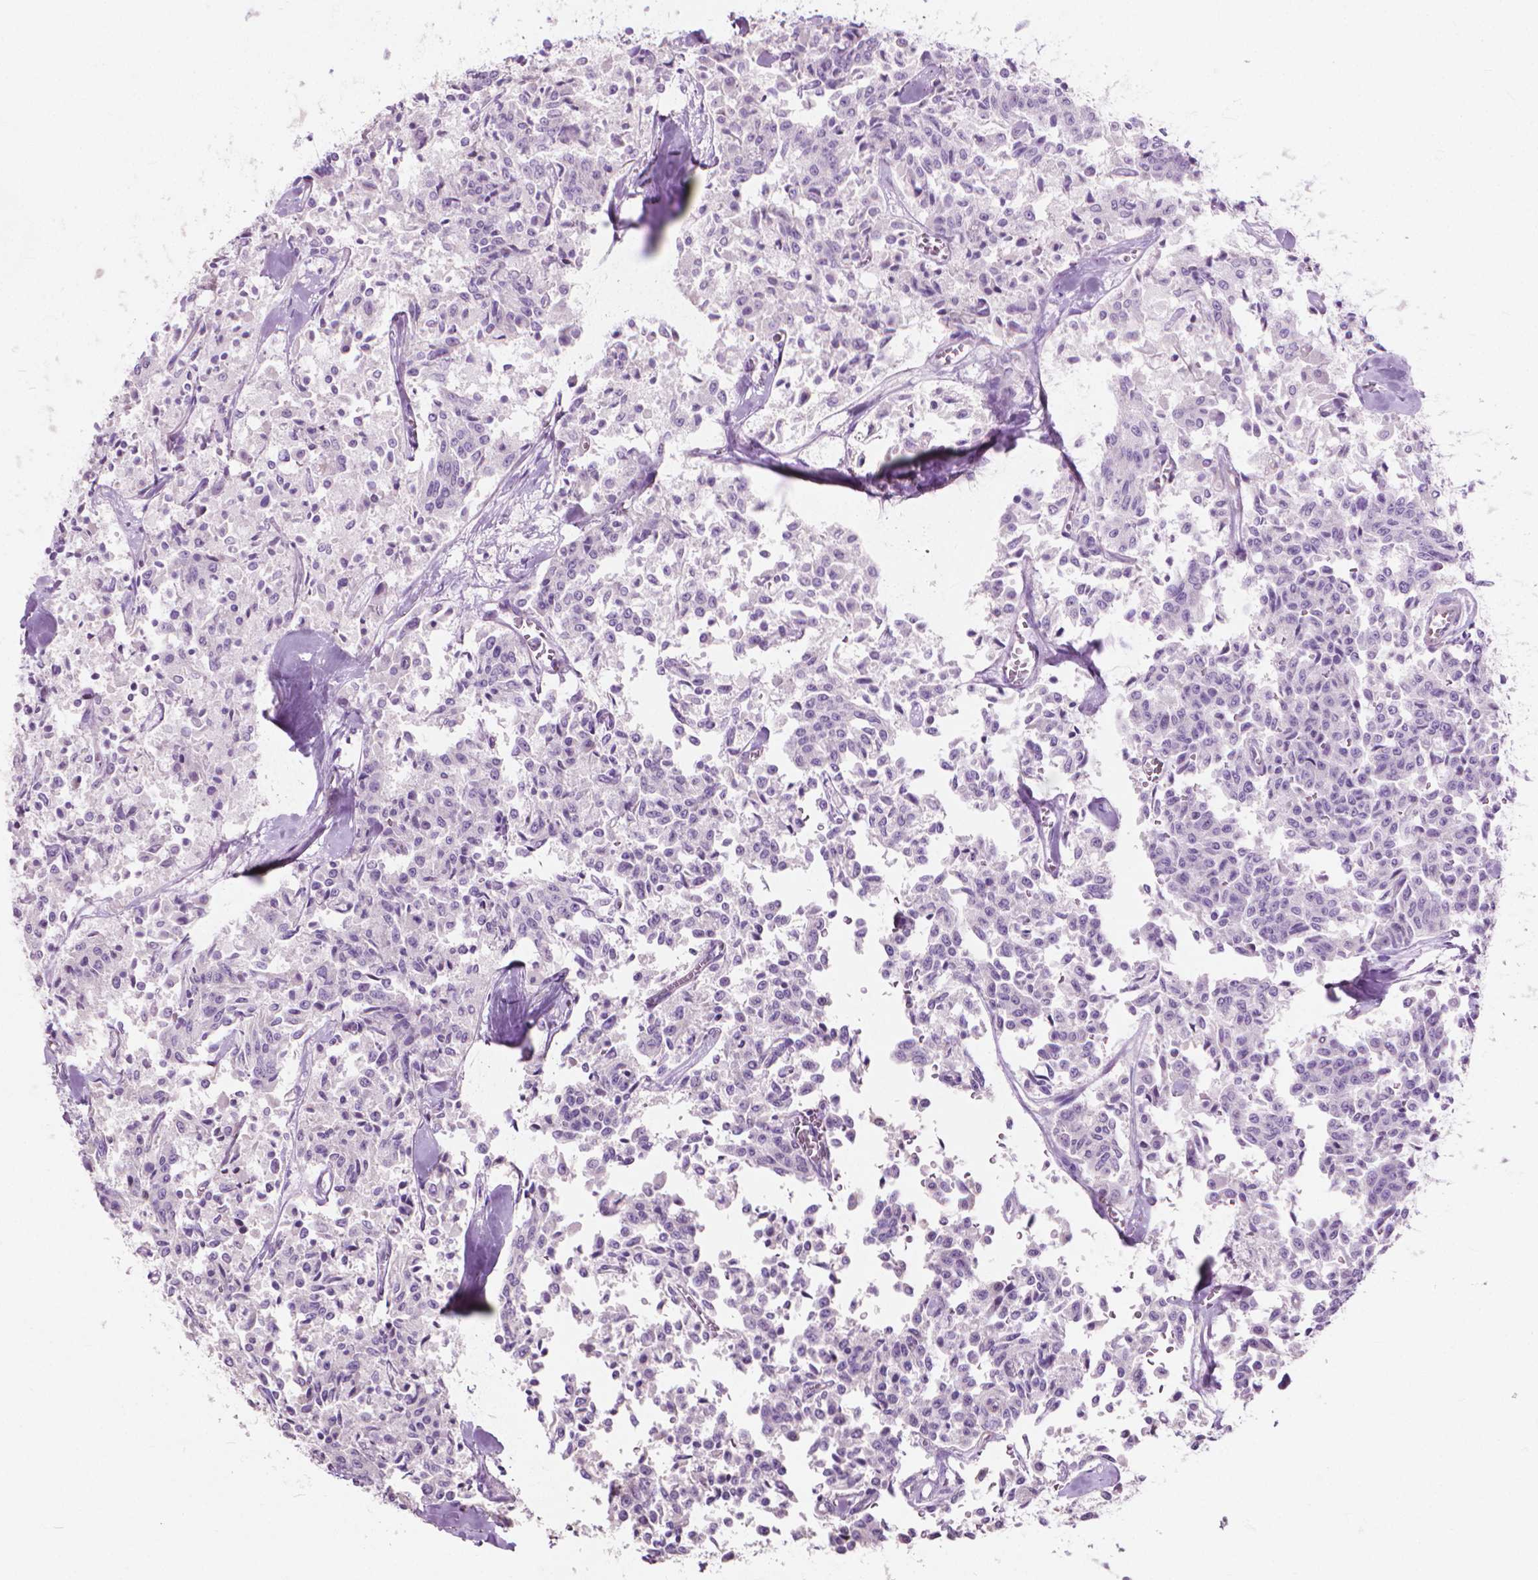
{"staining": {"intensity": "negative", "quantity": "none", "location": "none"}, "tissue": "carcinoid", "cell_type": "Tumor cells", "image_type": "cancer", "snomed": [{"axis": "morphology", "description": "Carcinoid, malignant, NOS"}, {"axis": "topography", "description": "Lung"}], "caption": "This photomicrograph is of carcinoid stained with immunohistochemistry to label a protein in brown with the nuclei are counter-stained blue. There is no positivity in tumor cells.", "gene": "KRT73", "patient": {"sex": "male", "age": 71}}